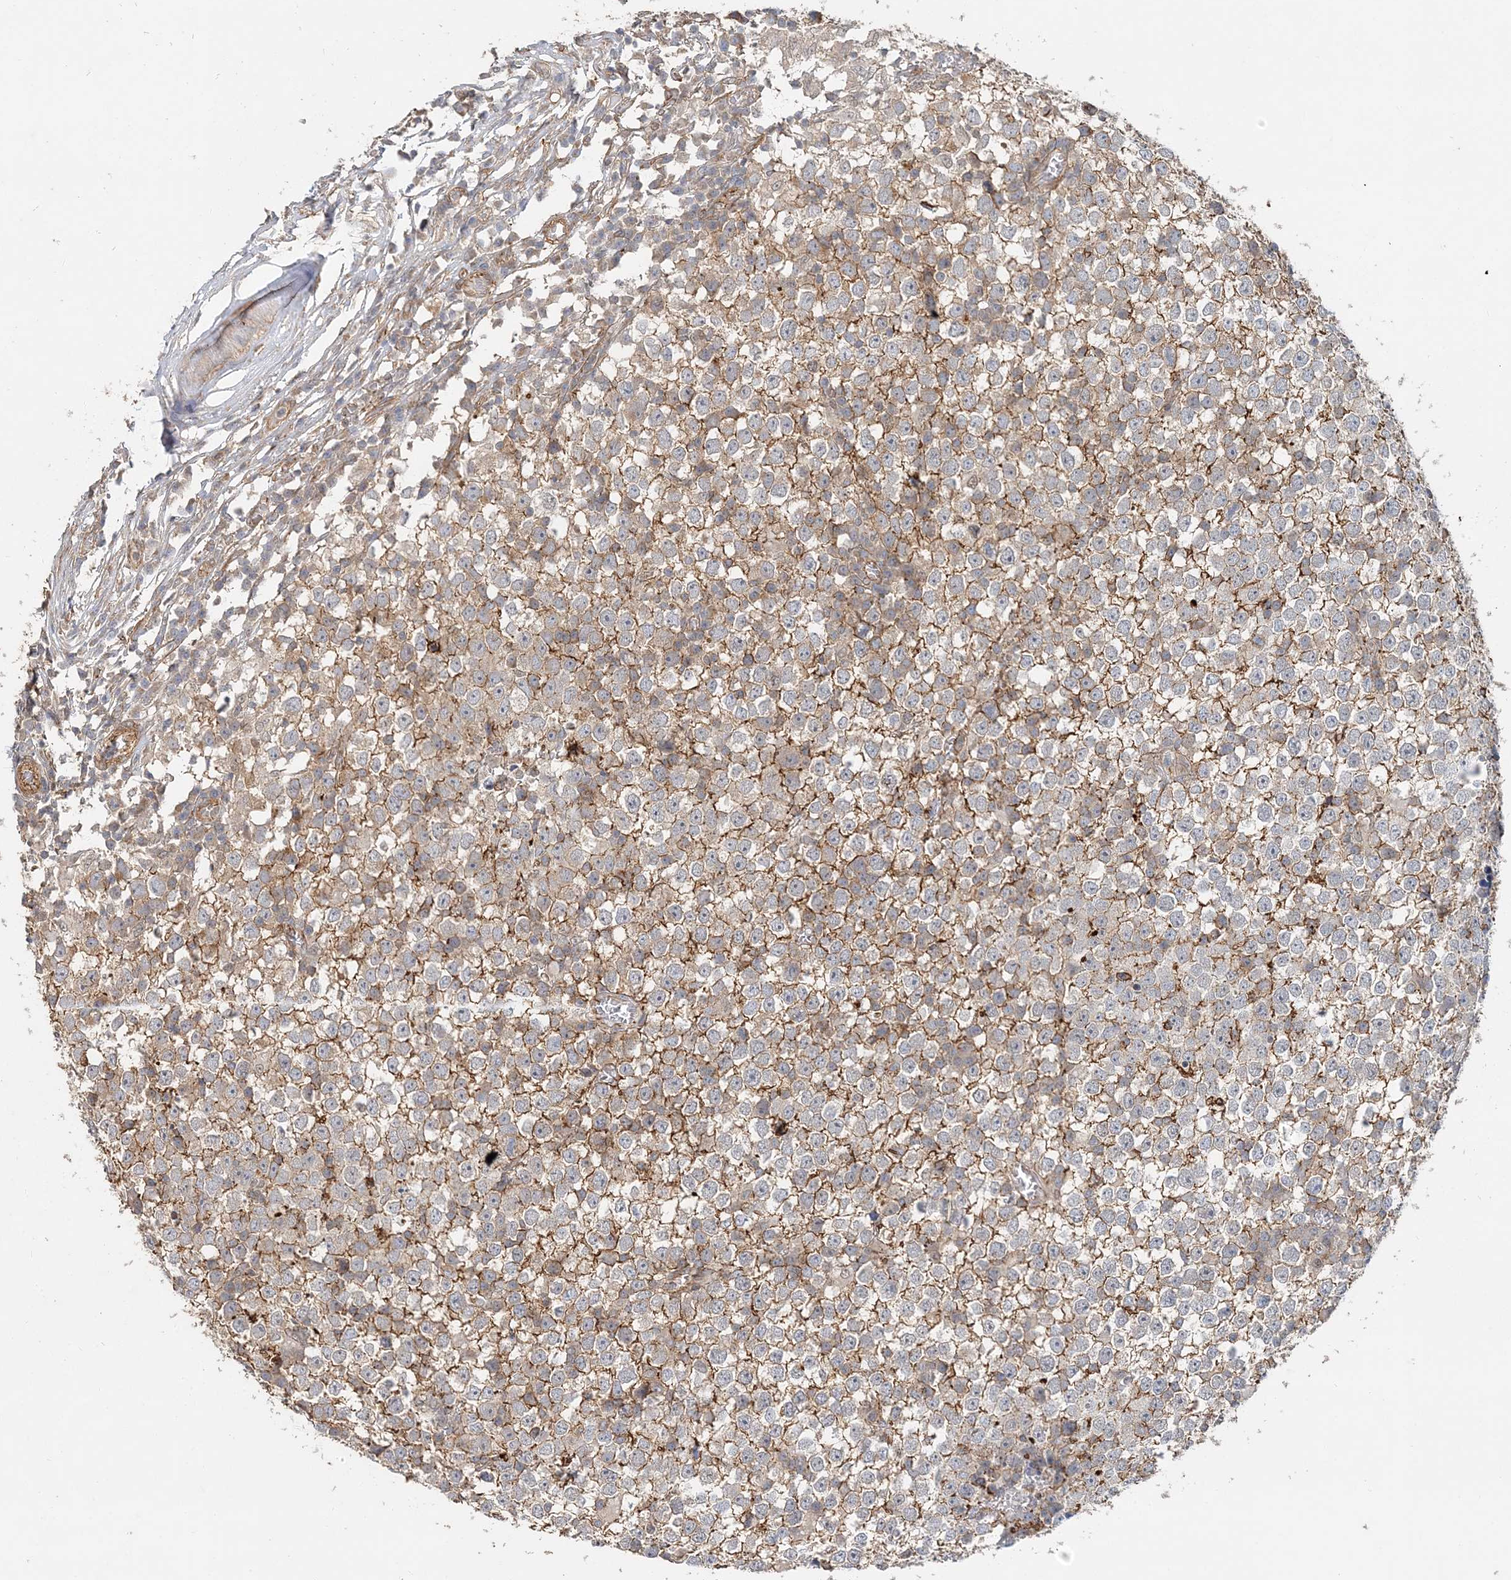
{"staining": {"intensity": "moderate", "quantity": "25%-75%", "location": "cytoplasmic/membranous"}, "tissue": "testis cancer", "cell_type": "Tumor cells", "image_type": "cancer", "snomed": [{"axis": "morphology", "description": "Seminoma, NOS"}, {"axis": "topography", "description": "Testis"}], "caption": "IHC photomicrograph of neoplastic tissue: seminoma (testis) stained using immunohistochemistry (IHC) exhibits medium levels of moderate protein expression localized specifically in the cytoplasmic/membranous of tumor cells, appearing as a cytoplasmic/membranous brown color.", "gene": "MAT2B", "patient": {"sex": "male", "age": 65}}